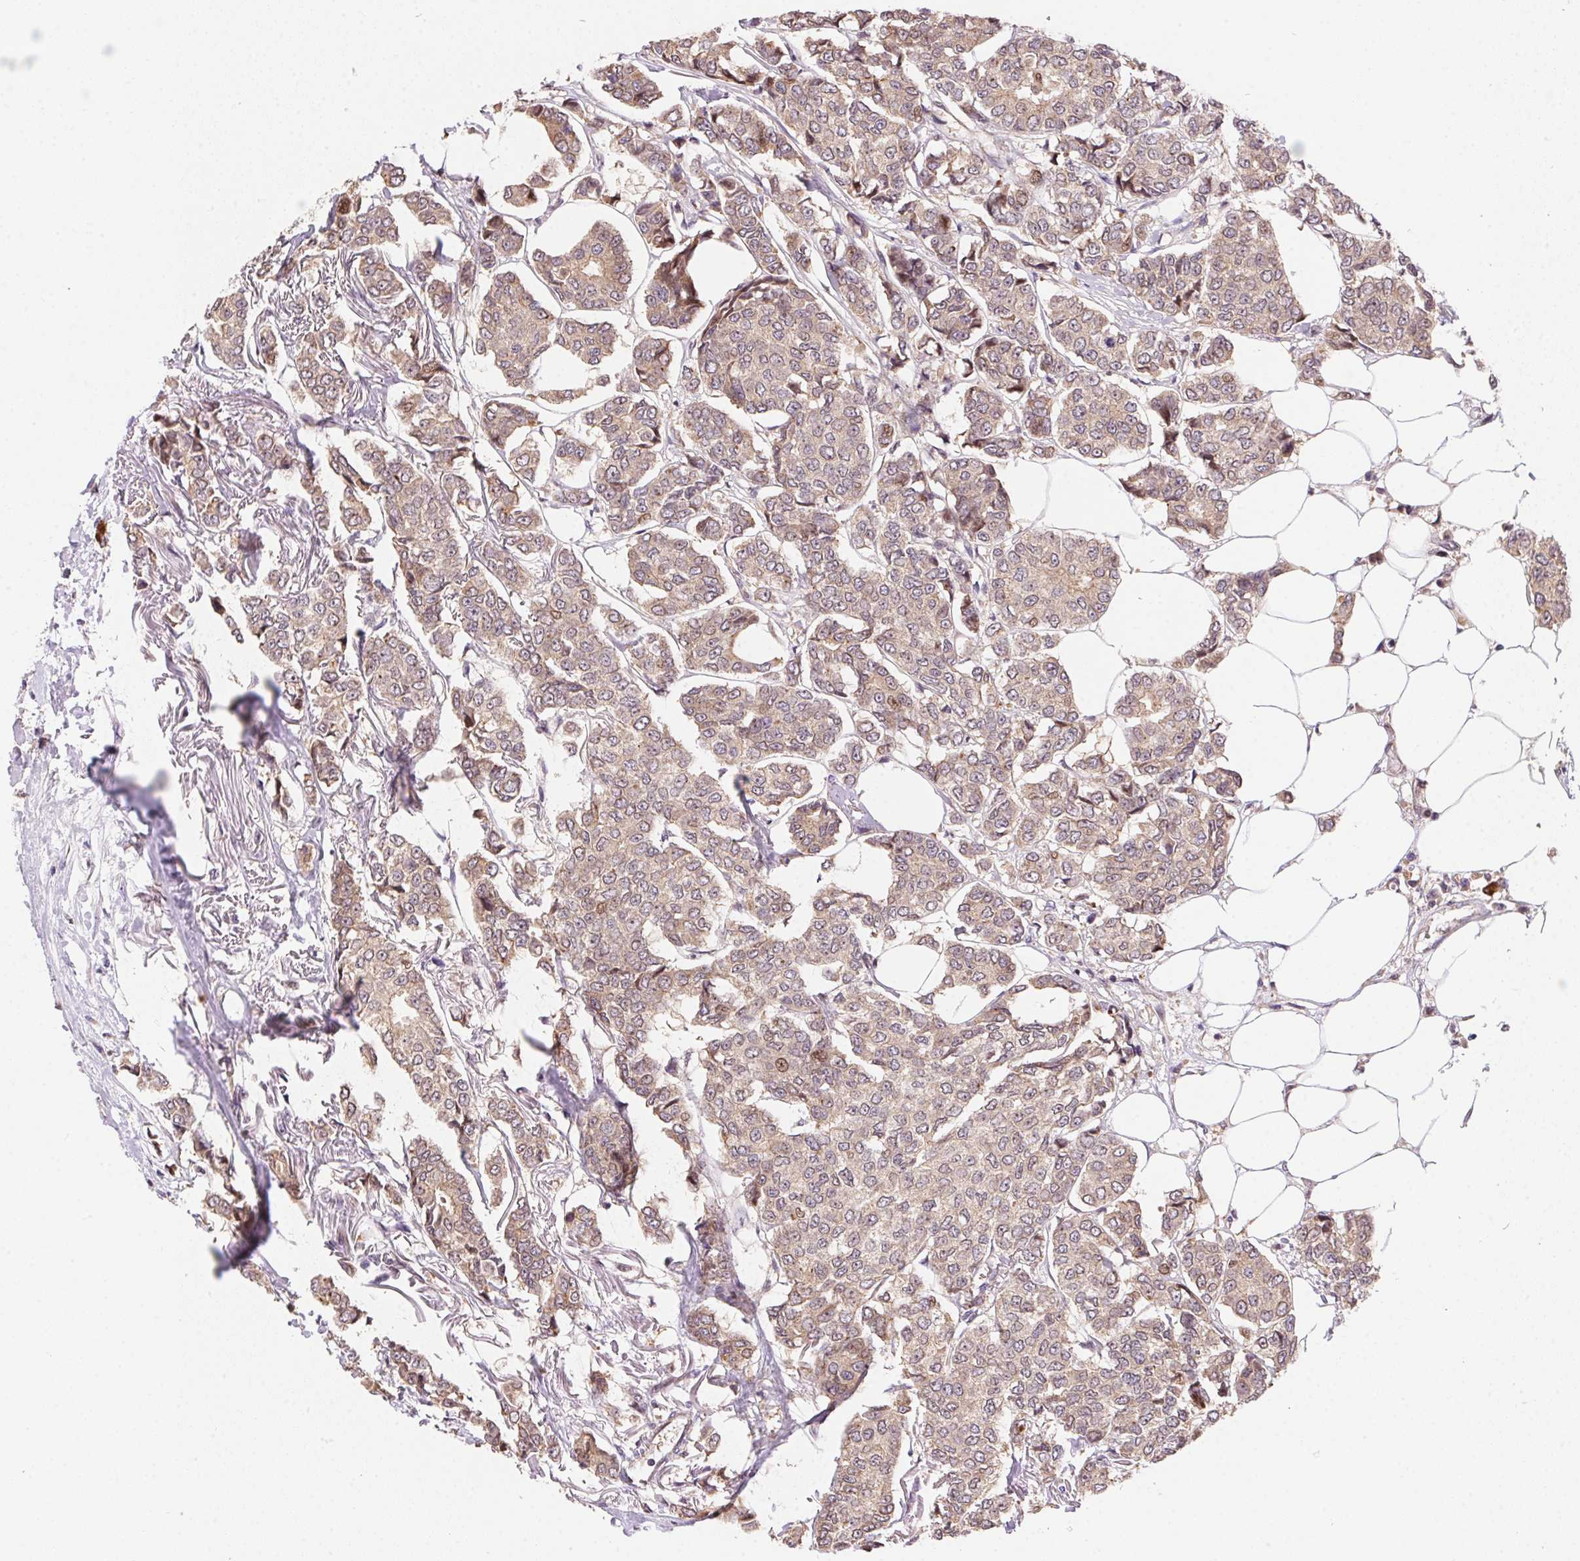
{"staining": {"intensity": "weak", "quantity": ">75%", "location": "cytoplasmic/membranous"}, "tissue": "breast cancer", "cell_type": "Tumor cells", "image_type": "cancer", "snomed": [{"axis": "morphology", "description": "Duct carcinoma"}, {"axis": "topography", "description": "Breast"}], "caption": "A histopathology image showing weak cytoplasmic/membranous staining in approximately >75% of tumor cells in breast cancer (intraductal carcinoma), as visualized by brown immunohistochemical staining.", "gene": "NUDT16", "patient": {"sex": "female", "age": 94}}